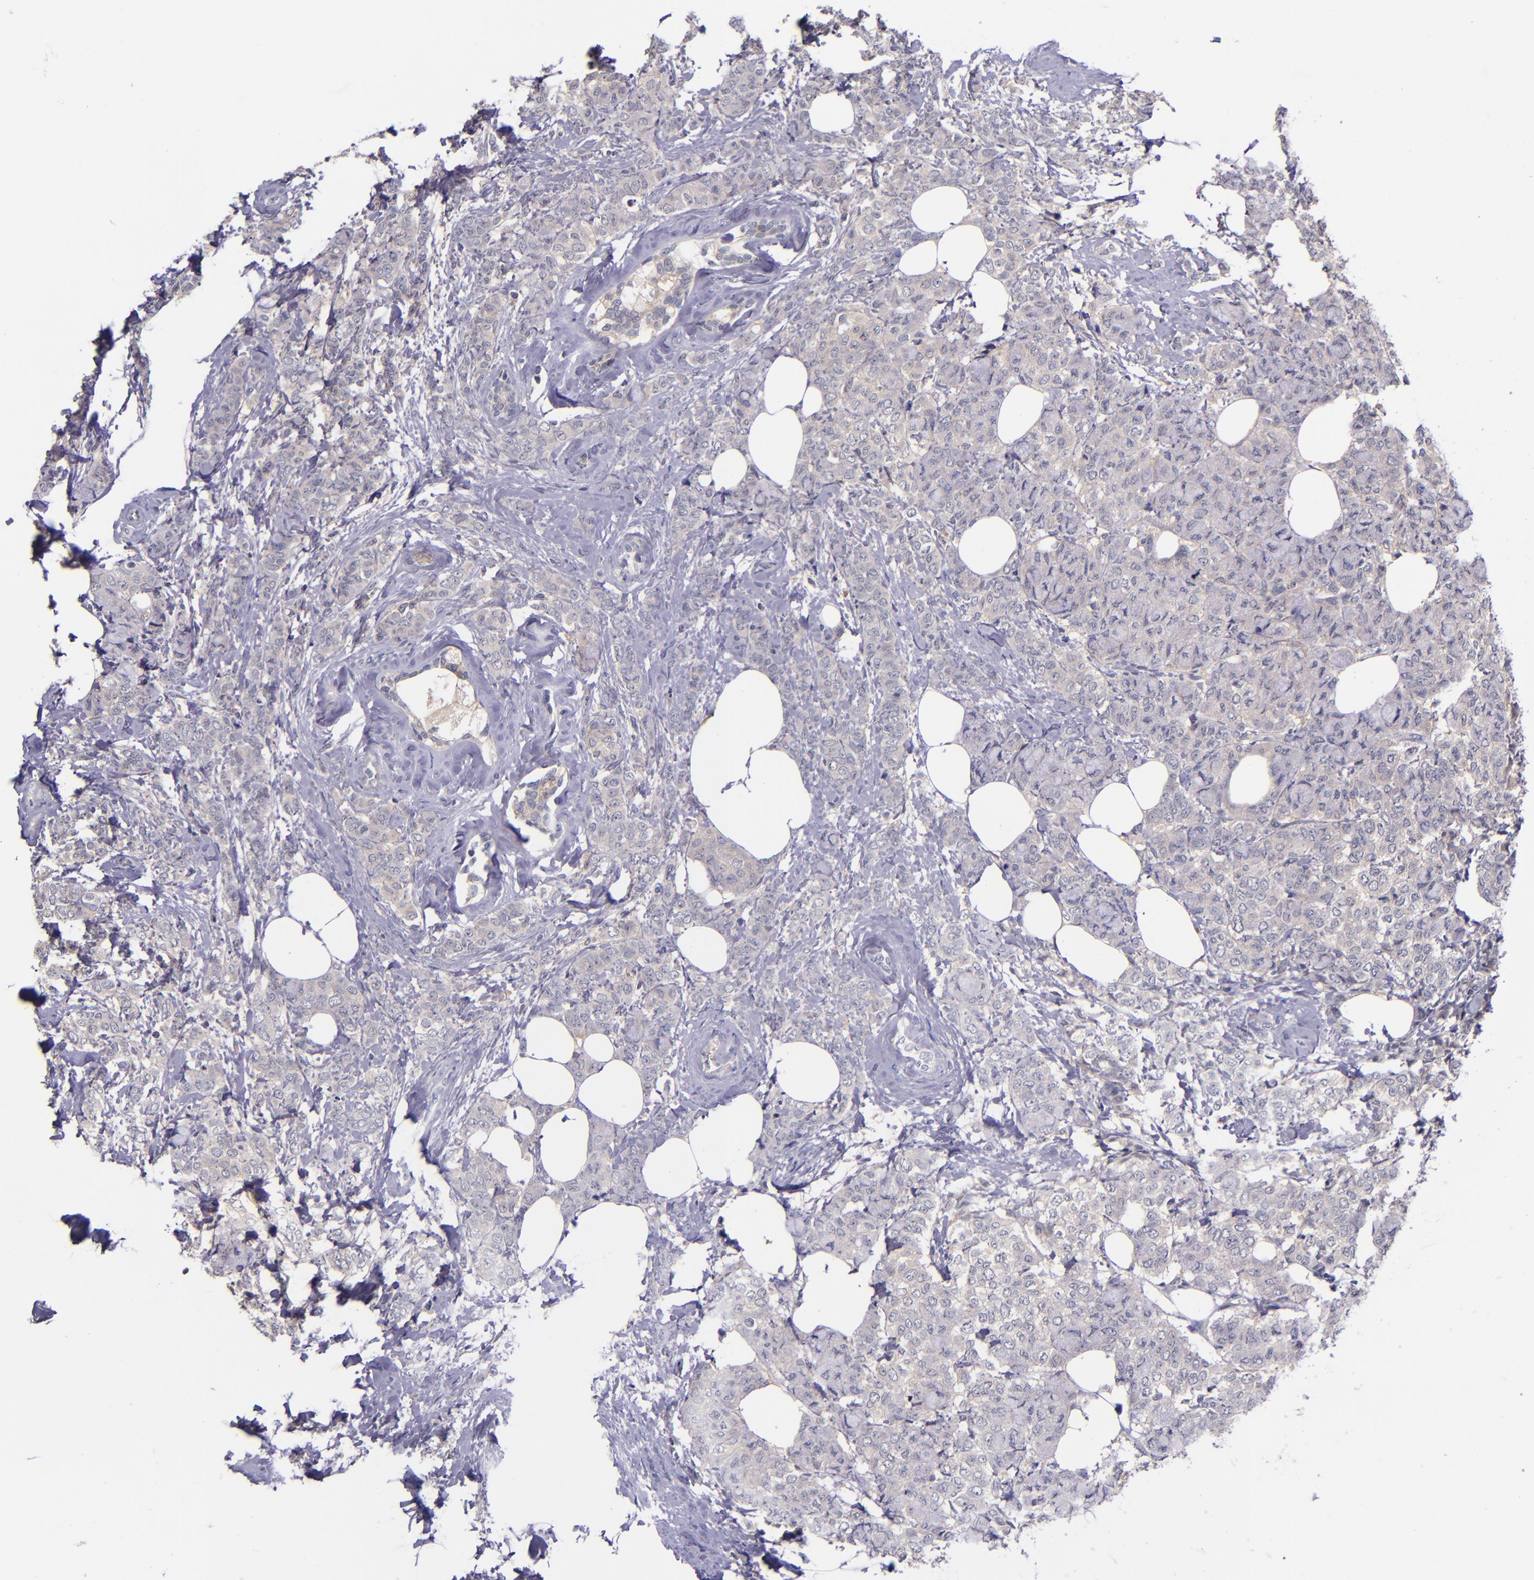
{"staining": {"intensity": "weak", "quantity": ">75%", "location": "cytoplasmic/membranous"}, "tissue": "breast cancer", "cell_type": "Tumor cells", "image_type": "cancer", "snomed": [{"axis": "morphology", "description": "Lobular carcinoma"}, {"axis": "topography", "description": "Breast"}], "caption": "Breast cancer (lobular carcinoma) was stained to show a protein in brown. There is low levels of weak cytoplasmic/membranous expression in about >75% of tumor cells.", "gene": "RBP4", "patient": {"sex": "female", "age": 60}}